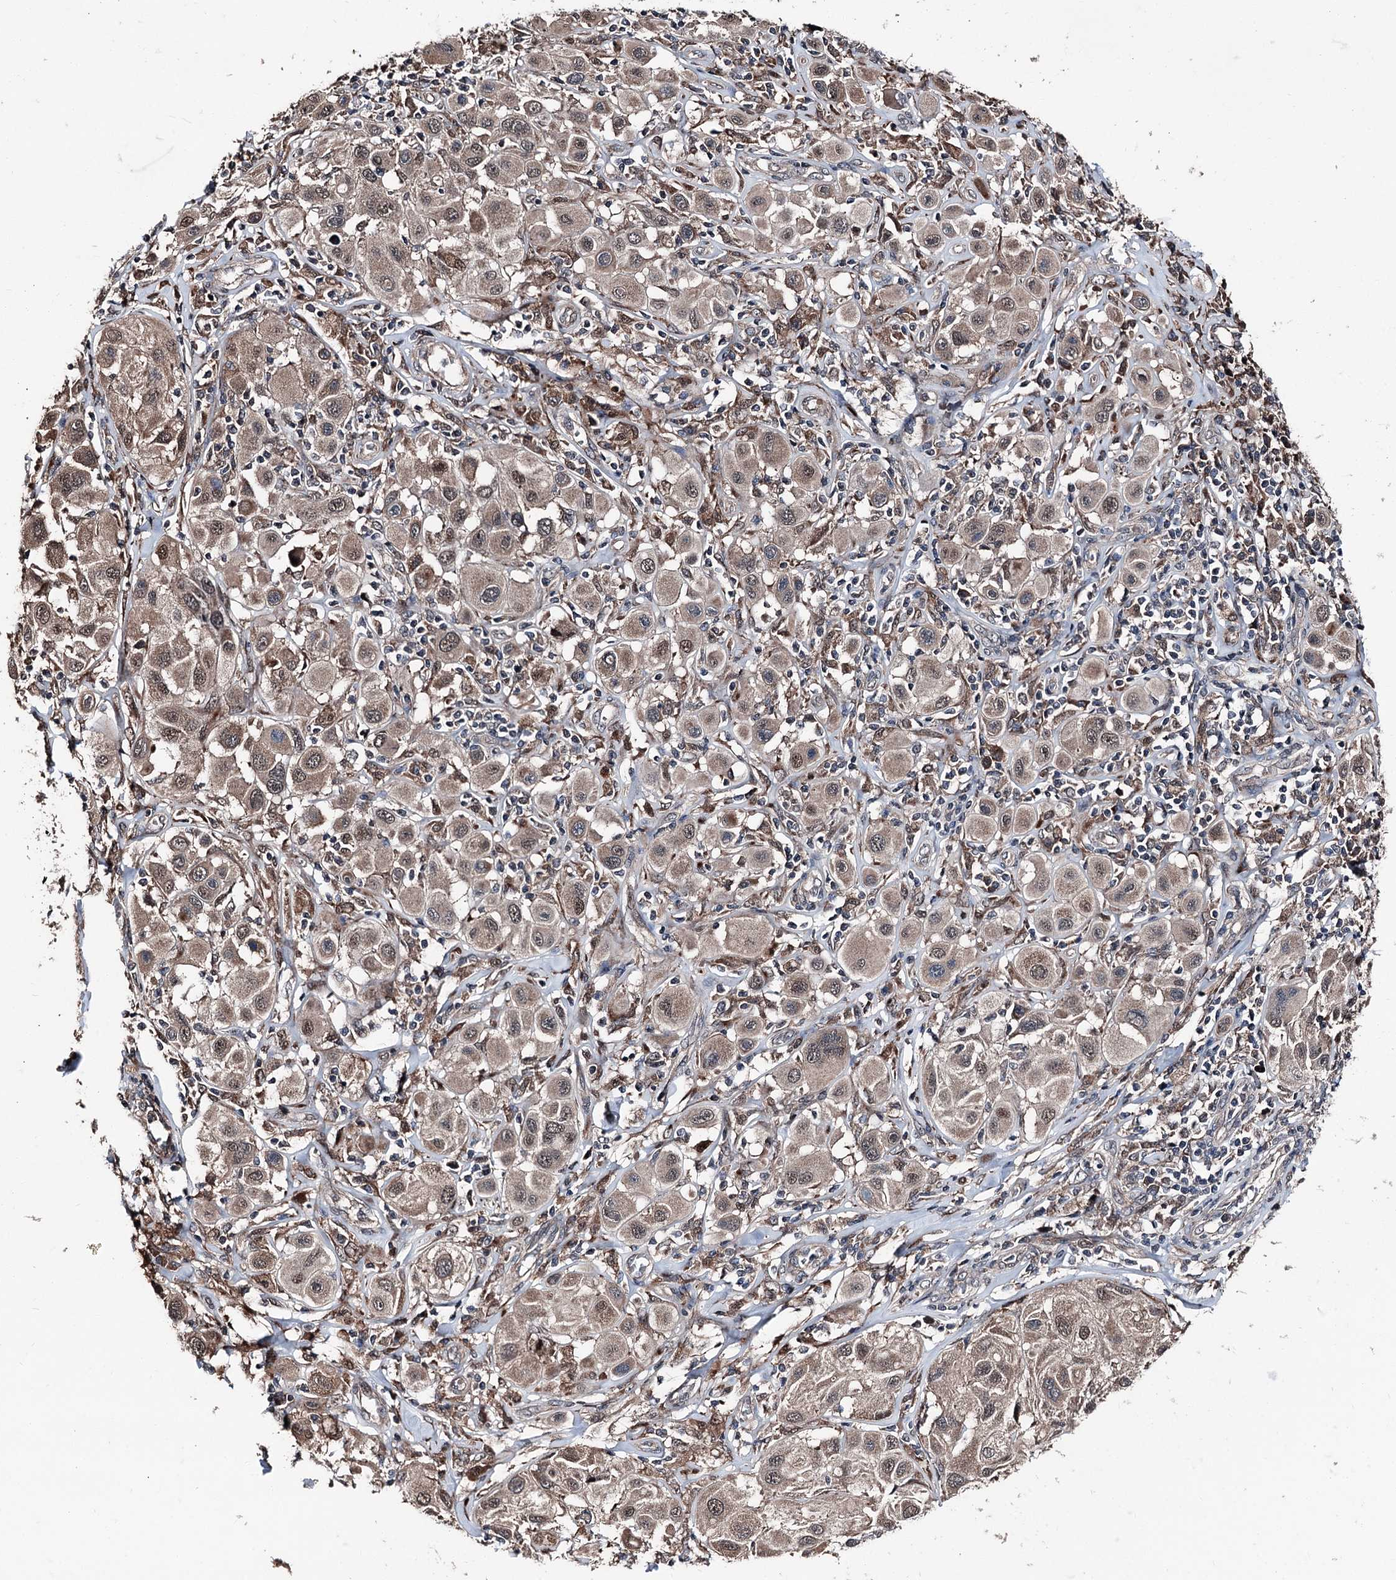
{"staining": {"intensity": "weak", "quantity": ">75%", "location": "cytoplasmic/membranous,nuclear"}, "tissue": "melanoma", "cell_type": "Tumor cells", "image_type": "cancer", "snomed": [{"axis": "morphology", "description": "Malignant melanoma, Metastatic site"}, {"axis": "topography", "description": "Skin"}], "caption": "The histopathology image exhibits staining of melanoma, revealing weak cytoplasmic/membranous and nuclear protein expression (brown color) within tumor cells.", "gene": "PSMD13", "patient": {"sex": "male", "age": 41}}